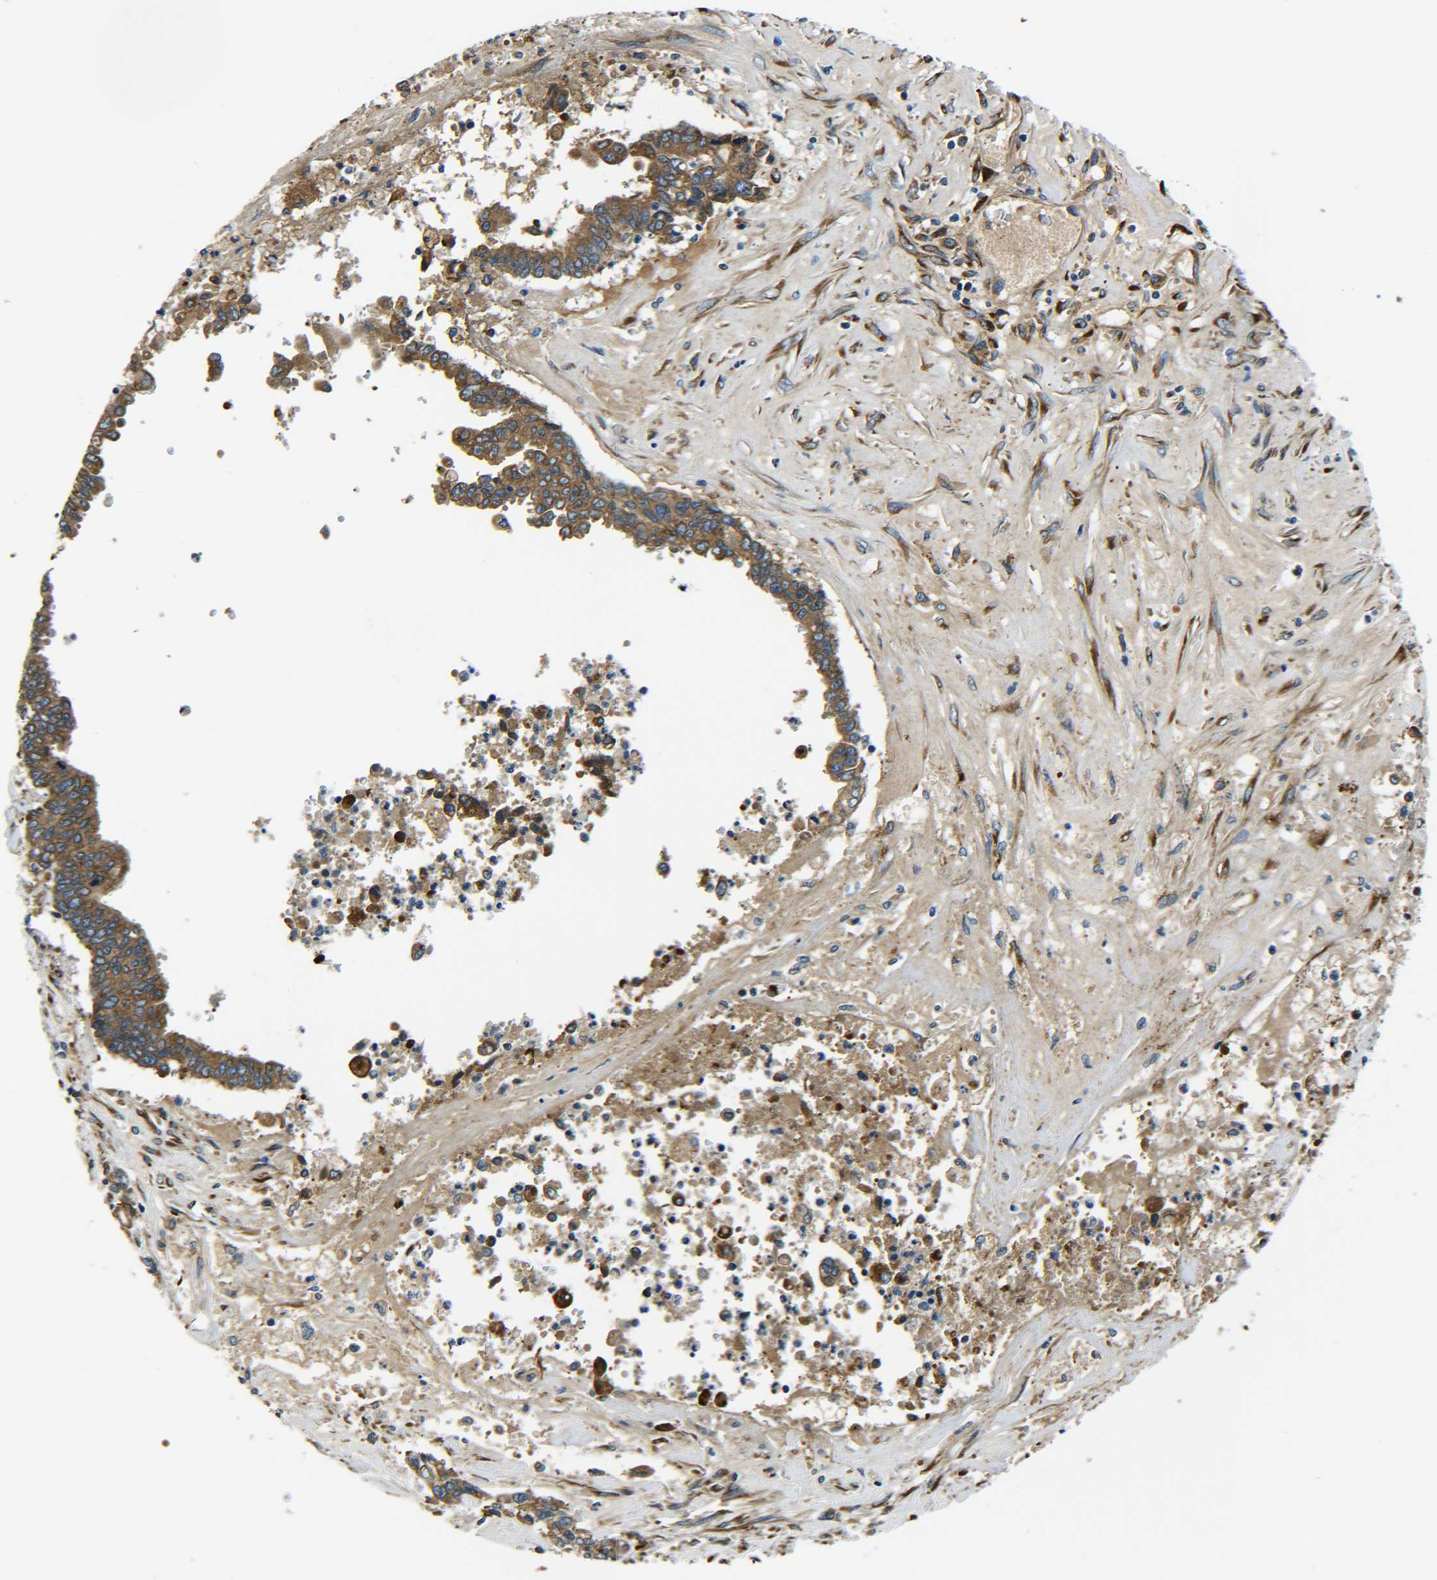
{"staining": {"intensity": "strong", "quantity": ">75%", "location": "cytoplasmic/membranous"}, "tissue": "liver cancer", "cell_type": "Tumor cells", "image_type": "cancer", "snomed": [{"axis": "morphology", "description": "Cholangiocarcinoma"}, {"axis": "topography", "description": "Liver"}], "caption": "This photomicrograph exhibits liver cholangiocarcinoma stained with immunohistochemistry (IHC) to label a protein in brown. The cytoplasmic/membranous of tumor cells show strong positivity for the protein. Nuclei are counter-stained blue.", "gene": "PREB", "patient": {"sex": "male", "age": 57}}